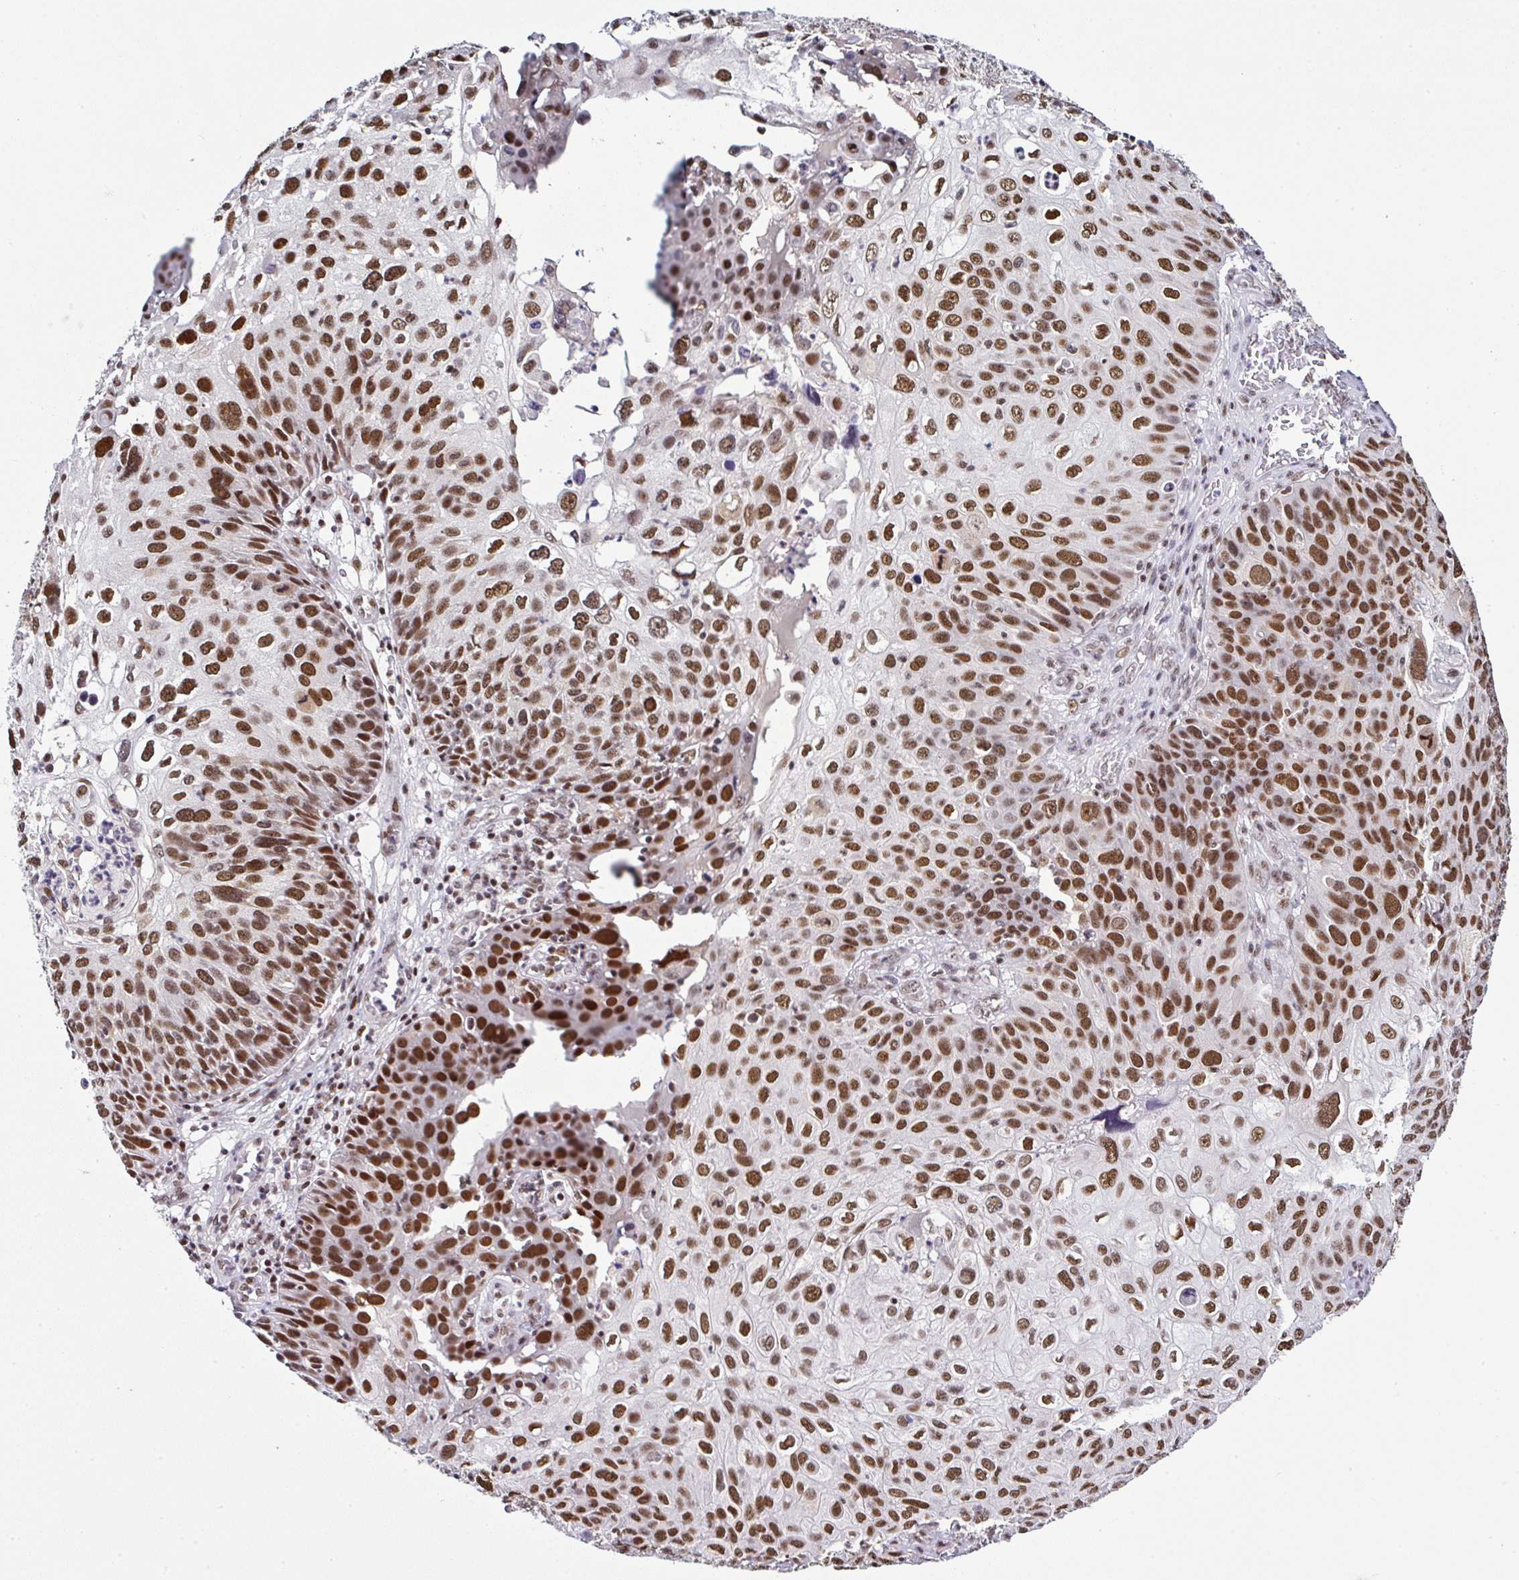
{"staining": {"intensity": "strong", "quantity": ">75%", "location": "nuclear"}, "tissue": "skin cancer", "cell_type": "Tumor cells", "image_type": "cancer", "snomed": [{"axis": "morphology", "description": "Squamous cell carcinoma, NOS"}, {"axis": "topography", "description": "Skin"}], "caption": "IHC (DAB (3,3'-diaminobenzidine)) staining of human squamous cell carcinoma (skin) reveals strong nuclear protein positivity in approximately >75% of tumor cells.", "gene": "DR1", "patient": {"sex": "male", "age": 87}}